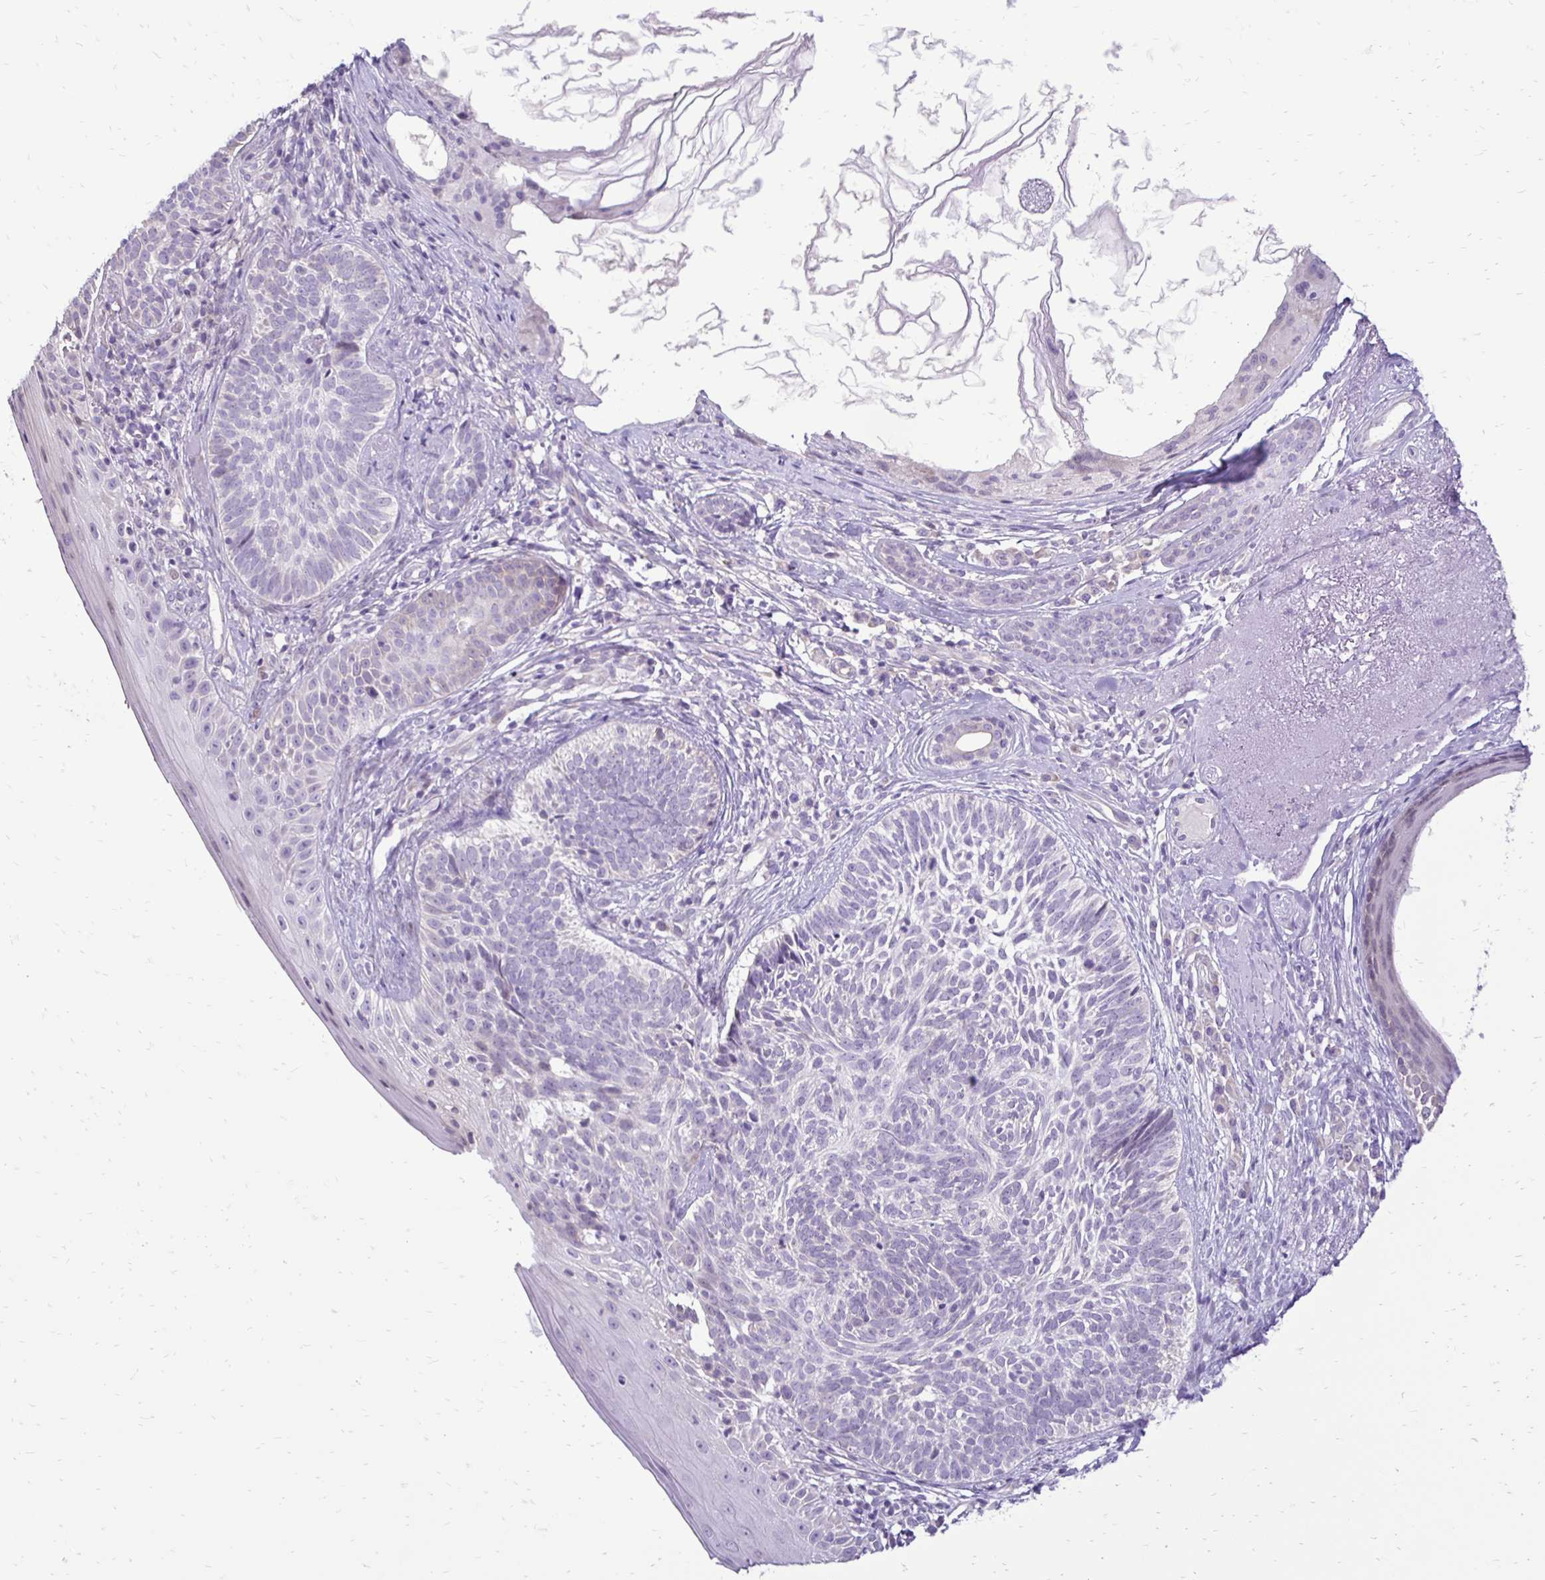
{"staining": {"intensity": "negative", "quantity": "none", "location": "none"}, "tissue": "skin cancer", "cell_type": "Tumor cells", "image_type": "cancer", "snomed": [{"axis": "morphology", "description": "Basal cell carcinoma"}, {"axis": "topography", "description": "Skin"}], "caption": "DAB (3,3'-diaminobenzidine) immunohistochemical staining of human skin cancer (basal cell carcinoma) demonstrates no significant staining in tumor cells.", "gene": "GAS2", "patient": {"sex": "female", "age": 74}}